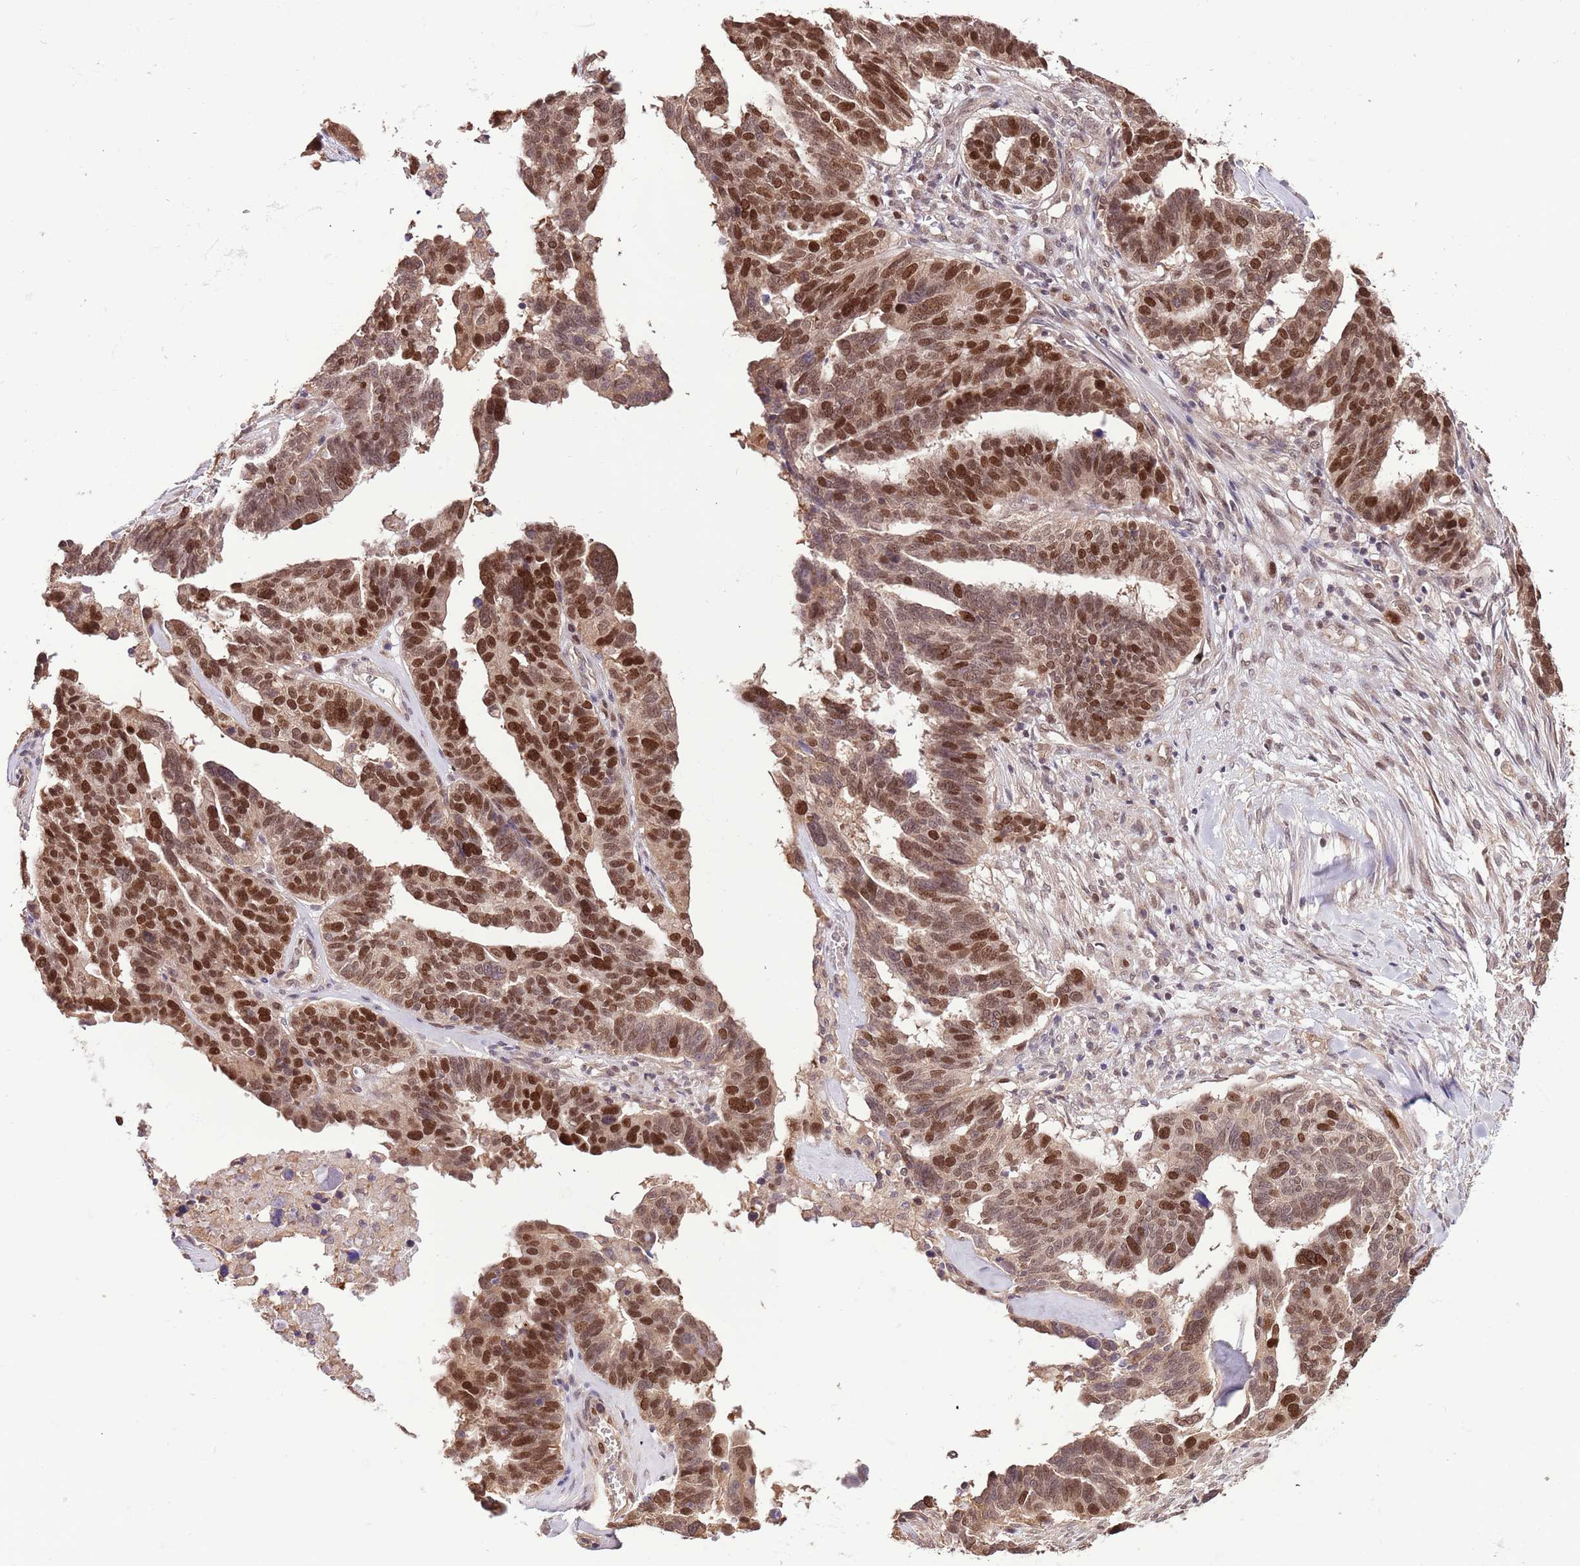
{"staining": {"intensity": "strong", "quantity": ">75%", "location": "nuclear"}, "tissue": "ovarian cancer", "cell_type": "Tumor cells", "image_type": "cancer", "snomed": [{"axis": "morphology", "description": "Cystadenocarcinoma, serous, NOS"}, {"axis": "topography", "description": "Ovary"}], "caption": "Immunohistochemistry (IHC) staining of ovarian cancer, which demonstrates high levels of strong nuclear staining in about >75% of tumor cells indicating strong nuclear protein positivity. The staining was performed using DAB (3,3'-diaminobenzidine) (brown) for protein detection and nuclei were counterstained in hematoxylin (blue).", "gene": "RIF1", "patient": {"sex": "female", "age": 59}}